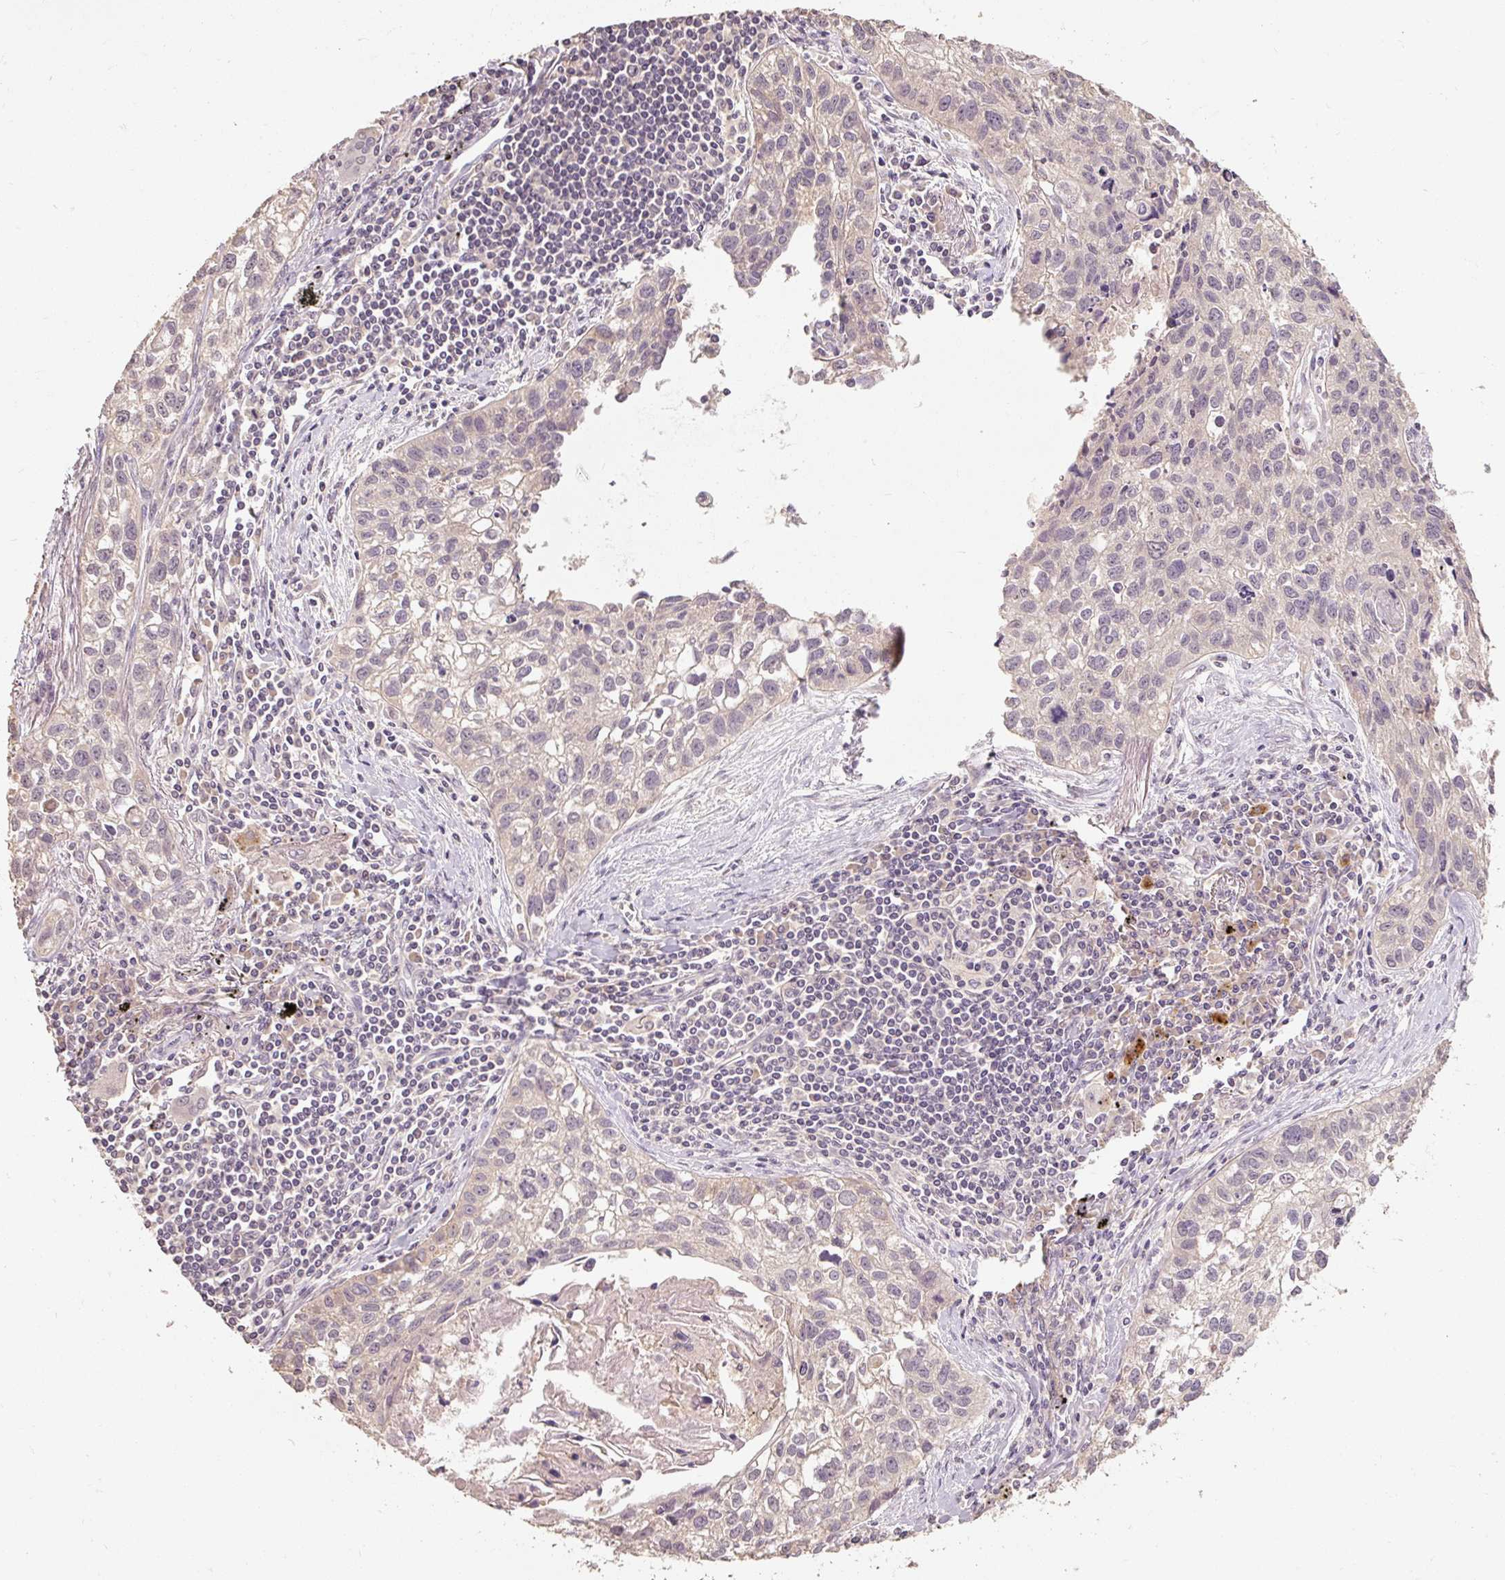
{"staining": {"intensity": "negative", "quantity": "none", "location": "none"}, "tissue": "lung cancer", "cell_type": "Tumor cells", "image_type": "cancer", "snomed": [{"axis": "morphology", "description": "Squamous cell carcinoma, NOS"}, {"axis": "topography", "description": "Lung"}], "caption": "Immunohistochemistry (IHC) of lung squamous cell carcinoma reveals no expression in tumor cells.", "gene": "CFAP65", "patient": {"sex": "male", "age": 74}}